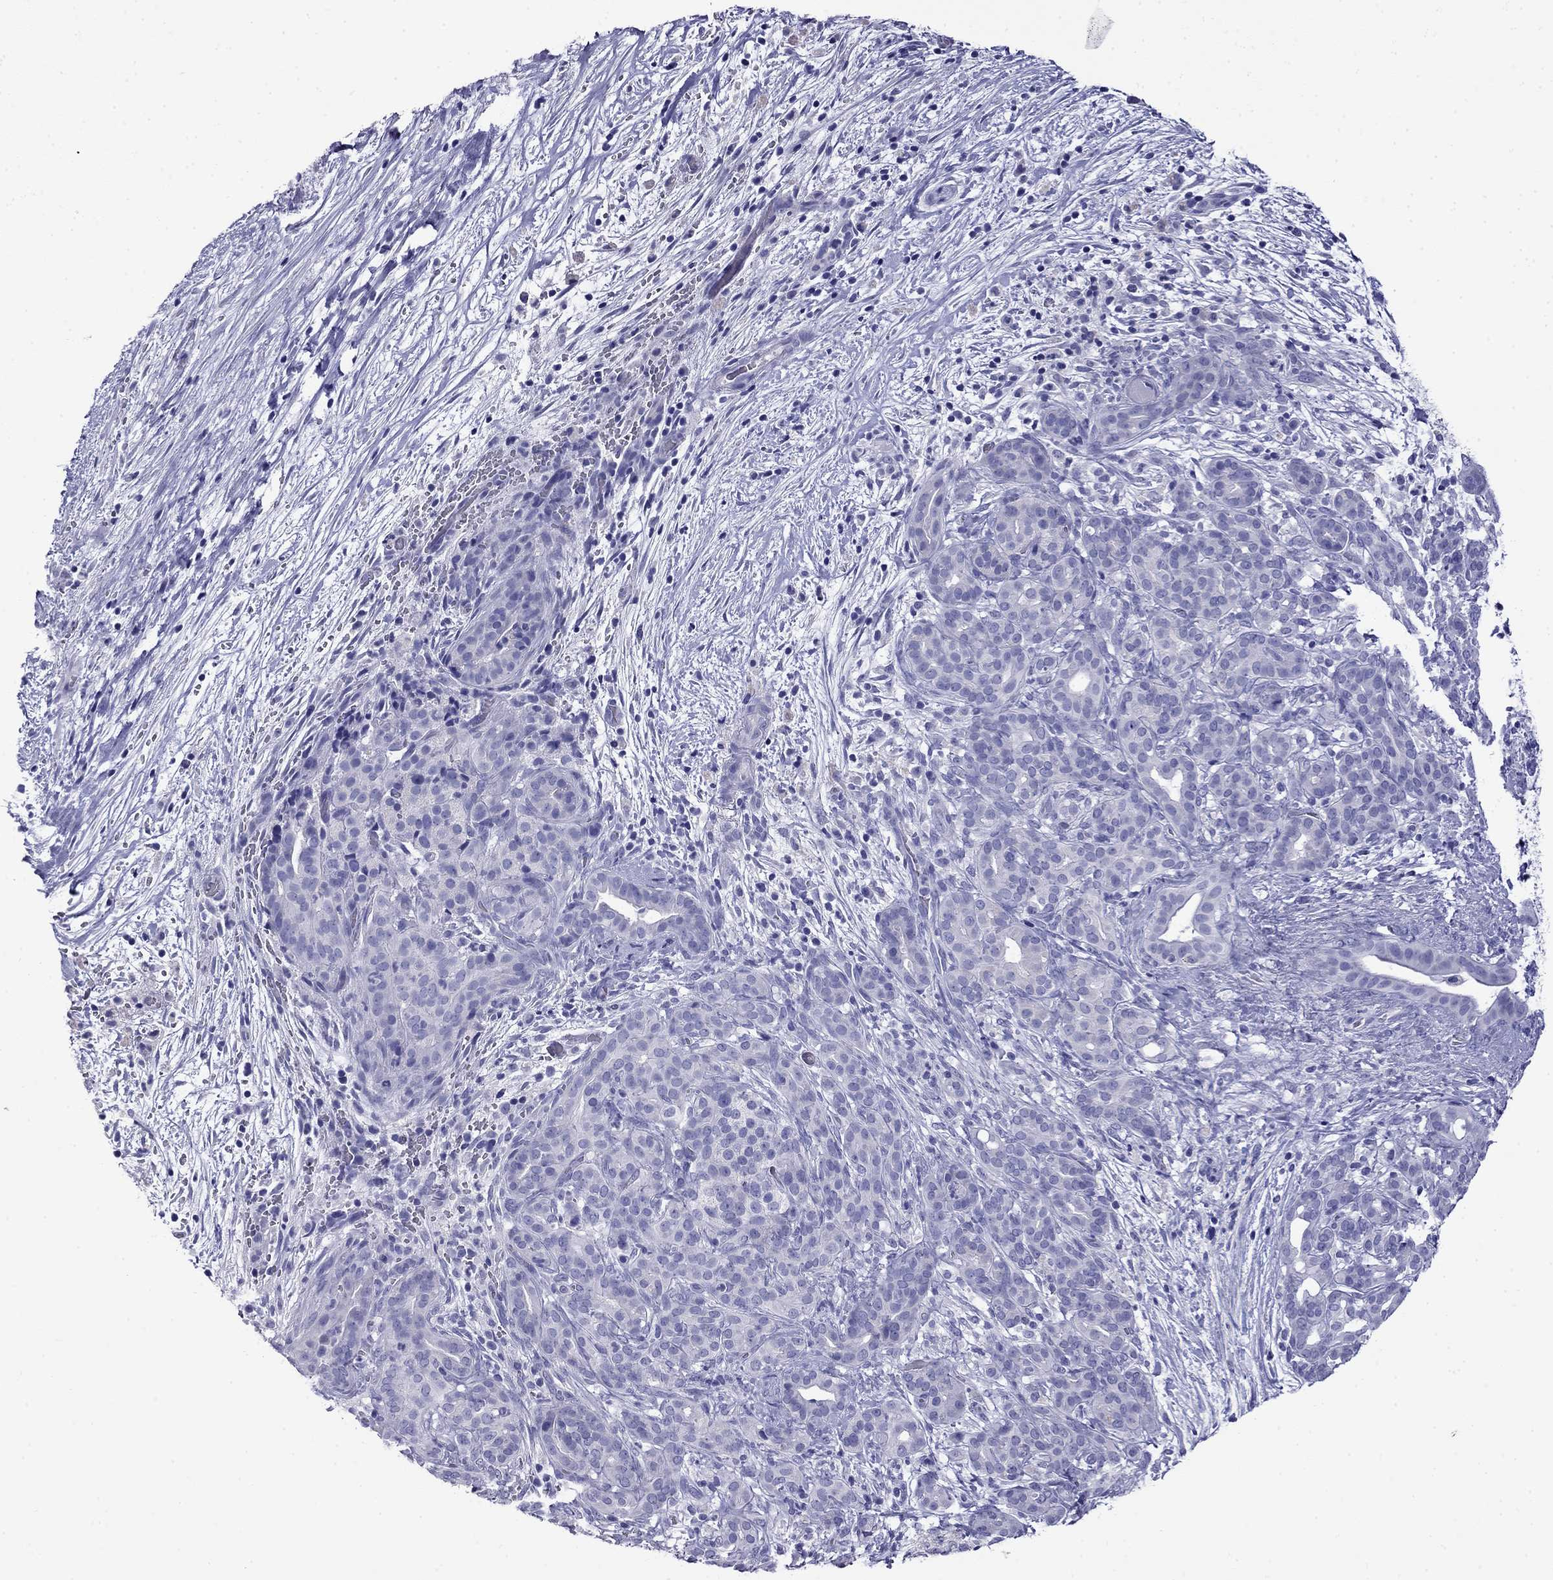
{"staining": {"intensity": "negative", "quantity": "none", "location": "none"}, "tissue": "pancreatic cancer", "cell_type": "Tumor cells", "image_type": "cancer", "snomed": [{"axis": "morphology", "description": "Adenocarcinoma, NOS"}, {"axis": "topography", "description": "Pancreas"}], "caption": "This is an immunohistochemistry histopathology image of human pancreatic cancer (adenocarcinoma). There is no positivity in tumor cells.", "gene": "MYO15A", "patient": {"sex": "male", "age": 44}}